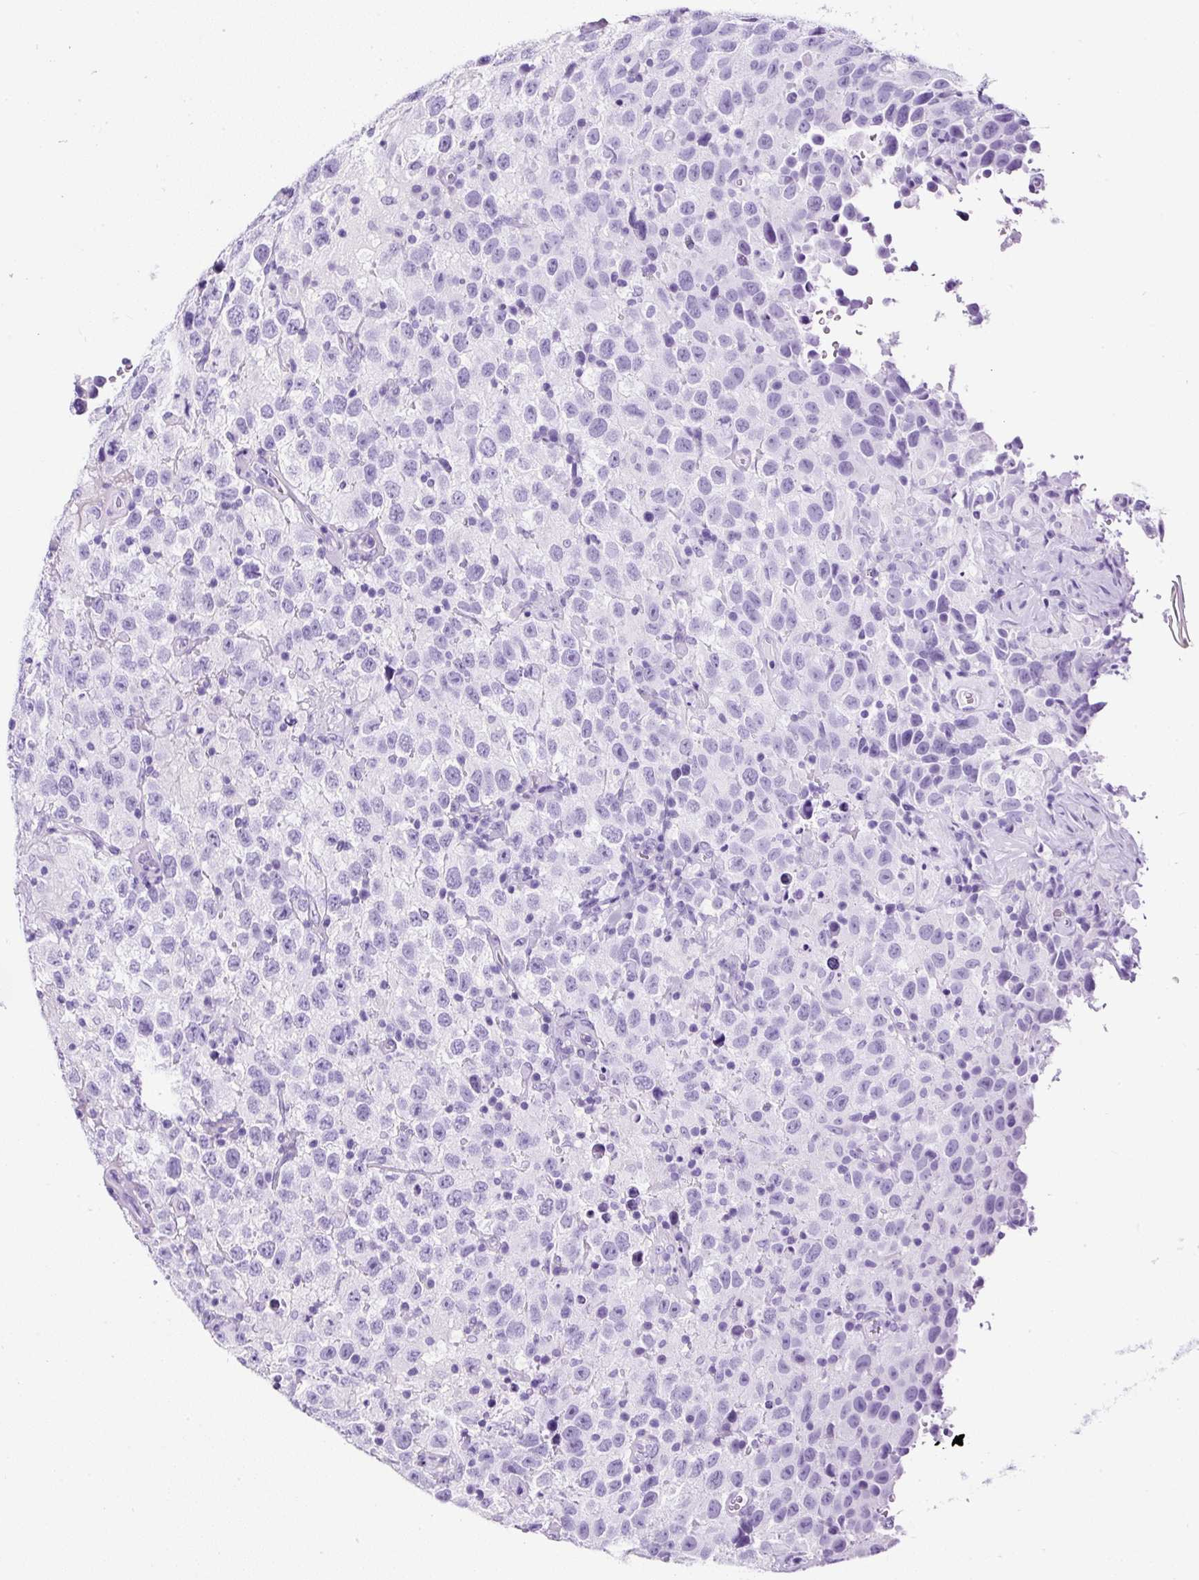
{"staining": {"intensity": "negative", "quantity": "none", "location": "none"}, "tissue": "testis cancer", "cell_type": "Tumor cells", "image_type": "cancer", "snomed": [{"axis": "morphology", "description": "Seminoma, NOS"}, {"axis": "topography", "description": "Testis"}], "caption": "High power microscopy micrograph of an IHC photomicrograph of seminoma (testis), revealing no significant expression in tumor cells.", "gene": "NTS", "patient": {"sex": "male", "age": 41}}